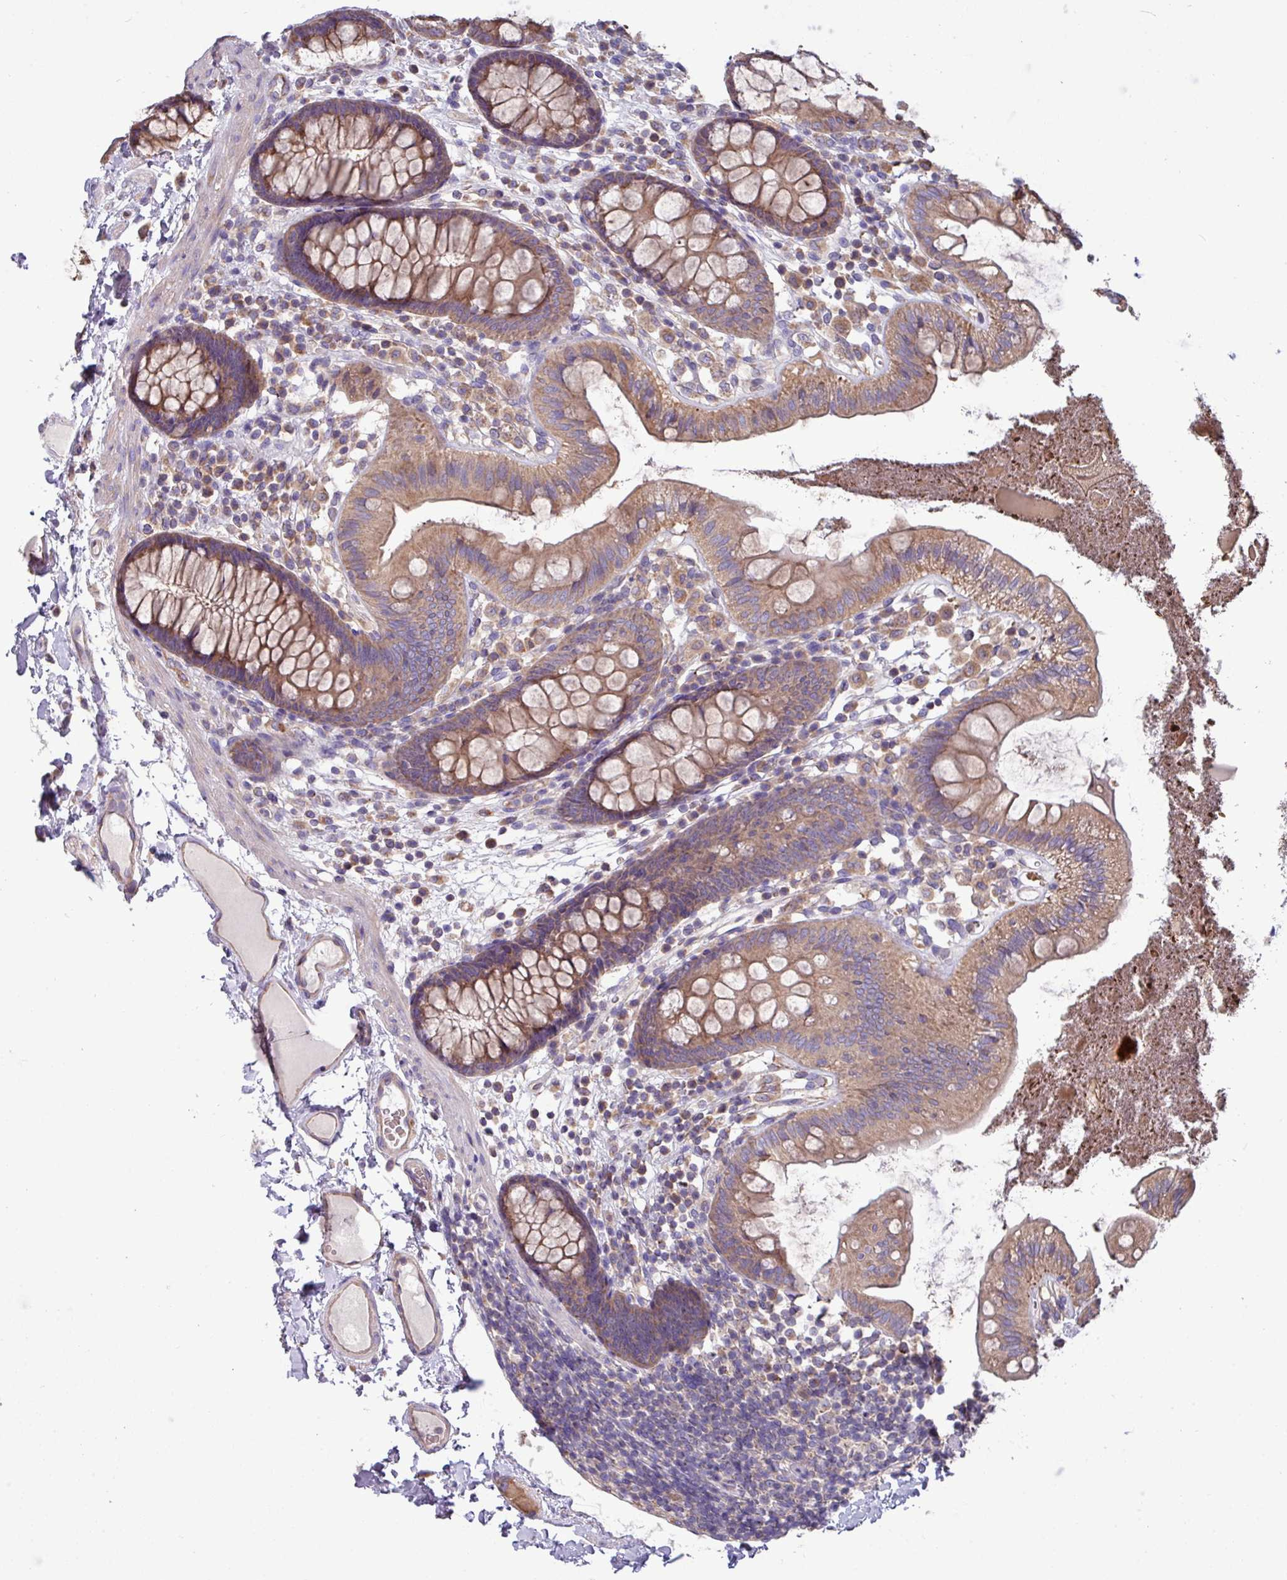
{"staining": {"intensity": "moderate", "quantity": ">75%", "location": "cytoplasmic/membranous"}, "tissue": "colon", "cell_type": "Endothelial cells", "image_type": "normal", "snomed": [{"axis": "morphology", "description": "Normal tissue, NOS"}, {"axis": "topography", "description": "Colon"}], "caption": "This image shows normal colon stained with IHC to label a protein in brown. The cytoplasmic/membranous of endothelial cells show moderate positivity for the protein. Nuclei are counter-stained blue.", "gene": "PPM1J", "patient": {"sex": "male", "age": 84}}